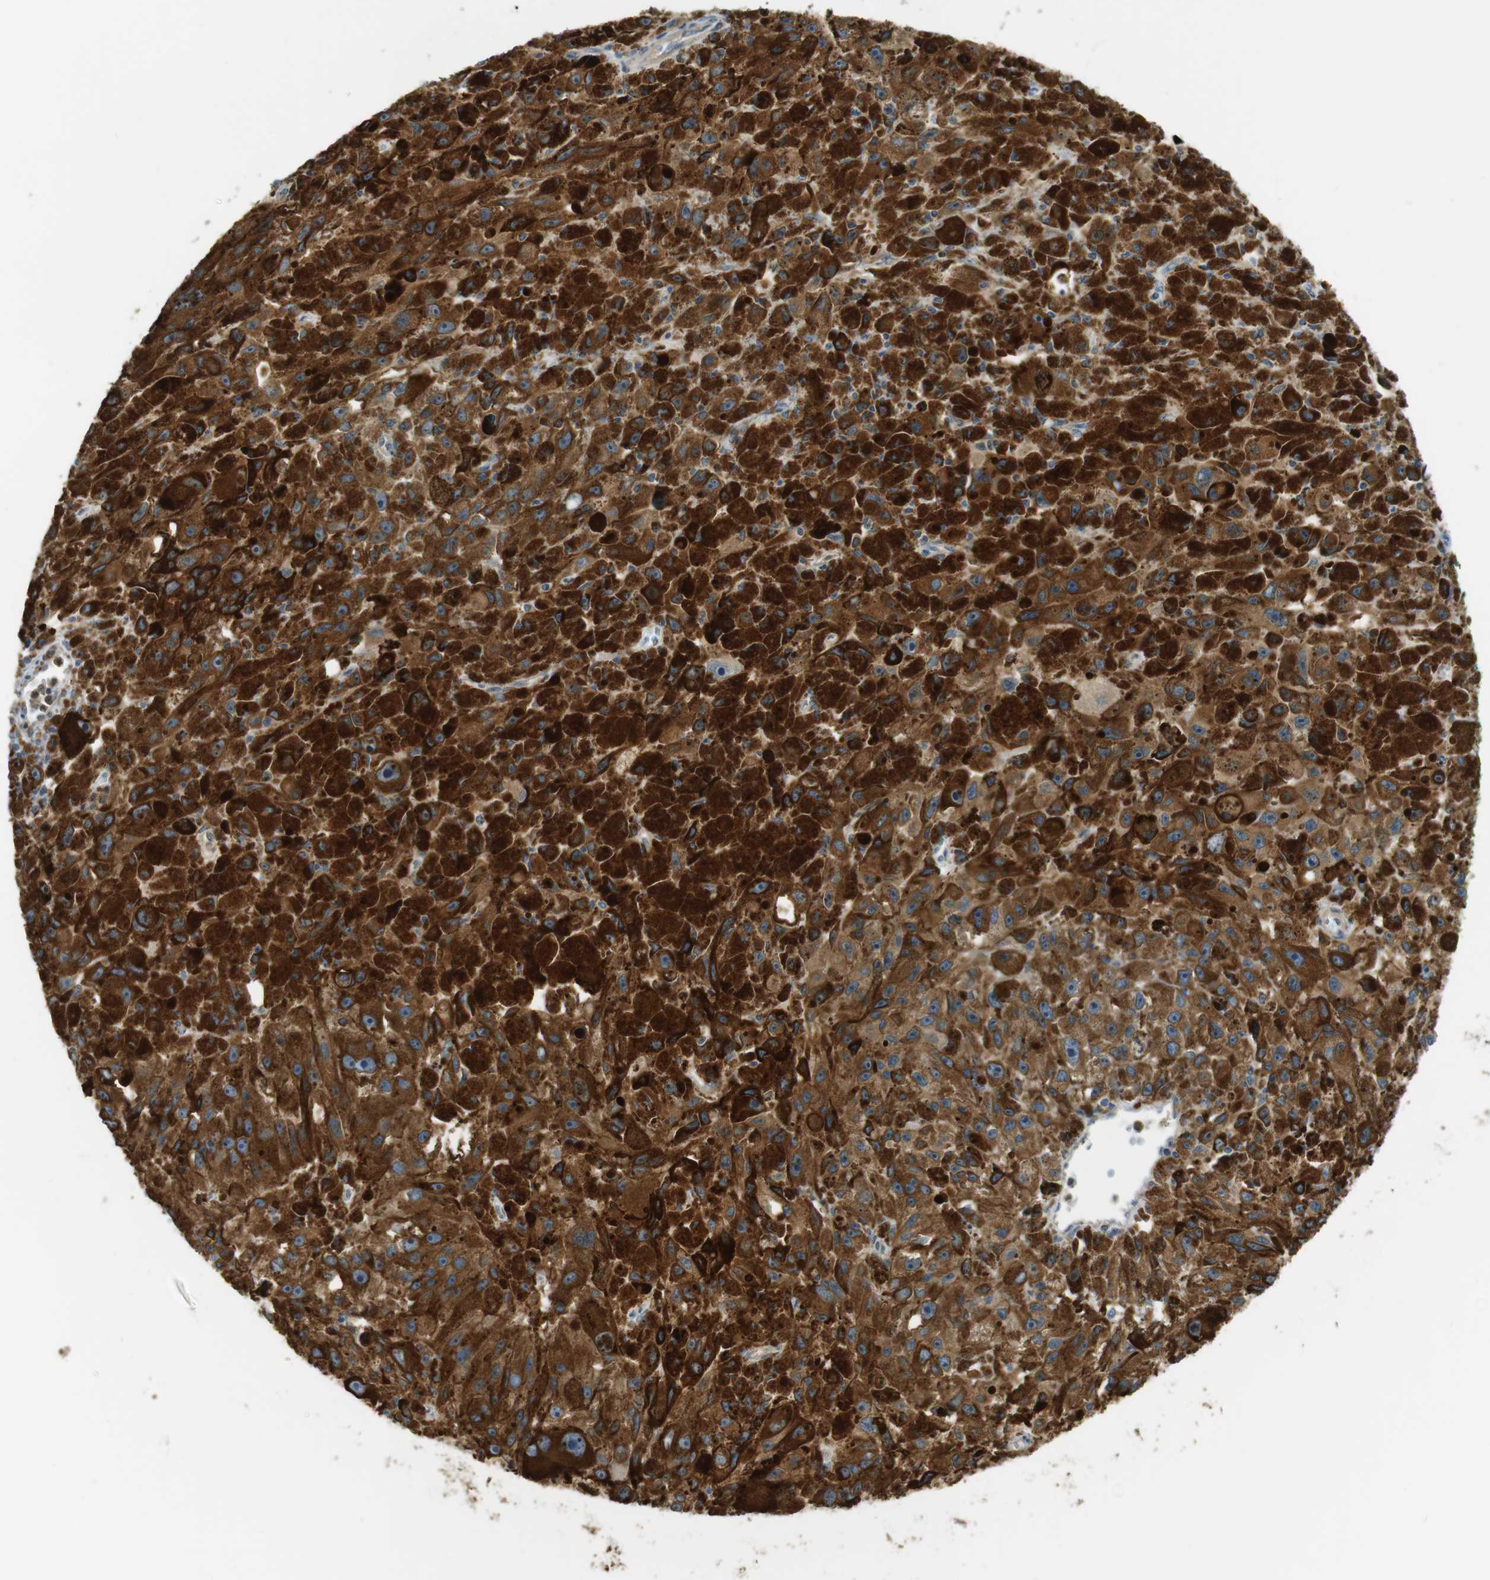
{"staining": {"intensity": "strong", "quantity": ">75%", "location": "cytoplasmic/membranous"}, "tissue": "melanoma", "cell_type": "Tumor cells", "image_type": "cancer", "snomed": [{"axis": "morphology", "description": "Malignant melanoma, NOS"}, {"axis": "topography", "description": "Skin"}], "caption": "Protein expression analysis of human malignant melanoma reveals strong cytoplasmic/membranous staining in approximately >75% of tumor cells.", "gene": "MBOAT2", "patient": {"sex": "female", "age": 104}}